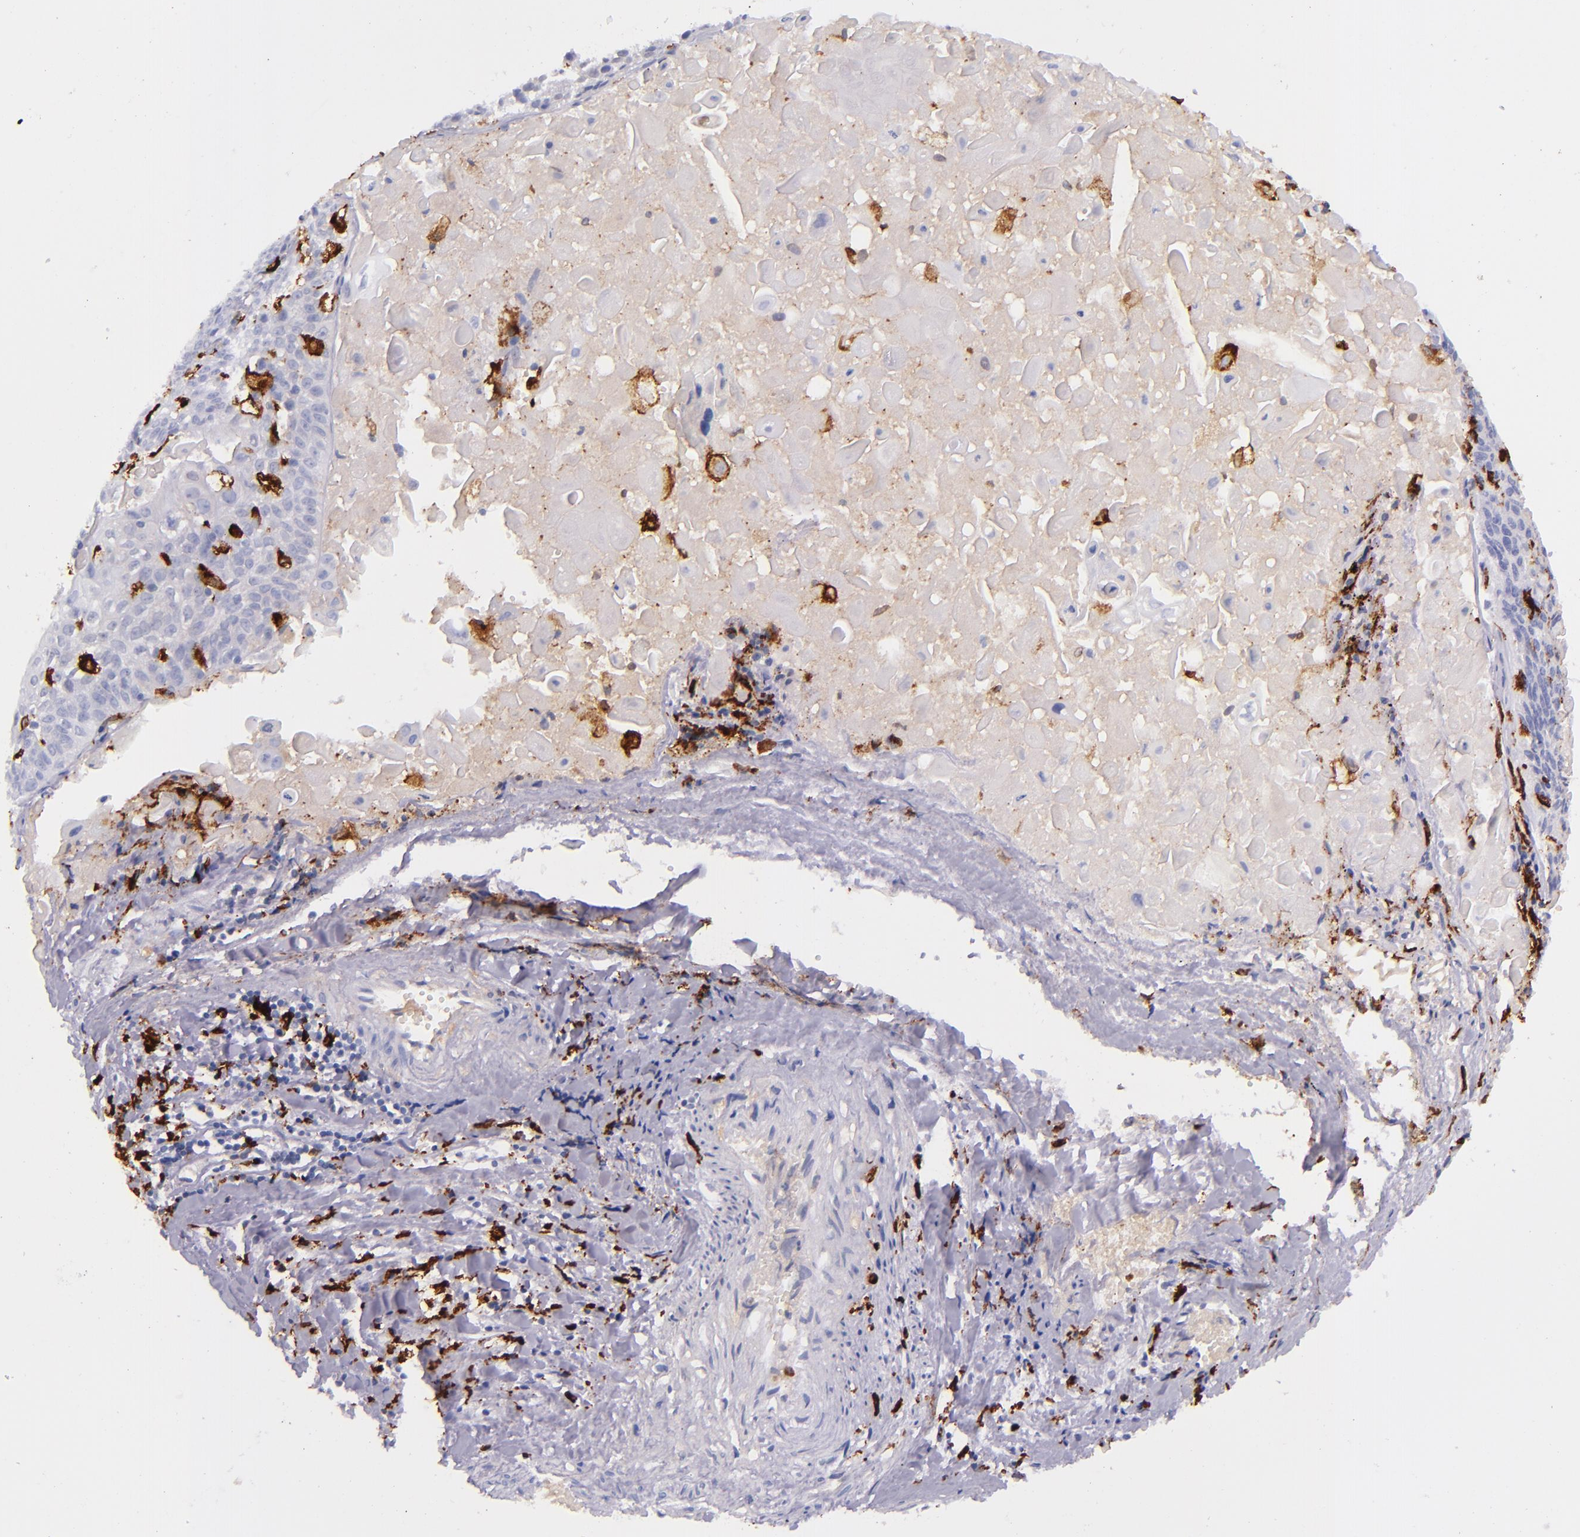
{"staining": {"intensity": "negative", "quantity": "none", "location": "none"}, "tissue": "lung cancer", "cell_type": "Tumor cells", "image_type": "cancer", "snomed": [{"axis": "morphology", "description": "Adenocarcinoma, NOS"}, {"axis": "topography", "description": "Lung"}], "caption": "IHC of lung cancer (adenocarcinoma) reveals no expression in tumor cells. (DAB immunohistochemistry (IHC), high magnification).", "gene": "CD163", "patient": {"sex": "male", "age": 60}}